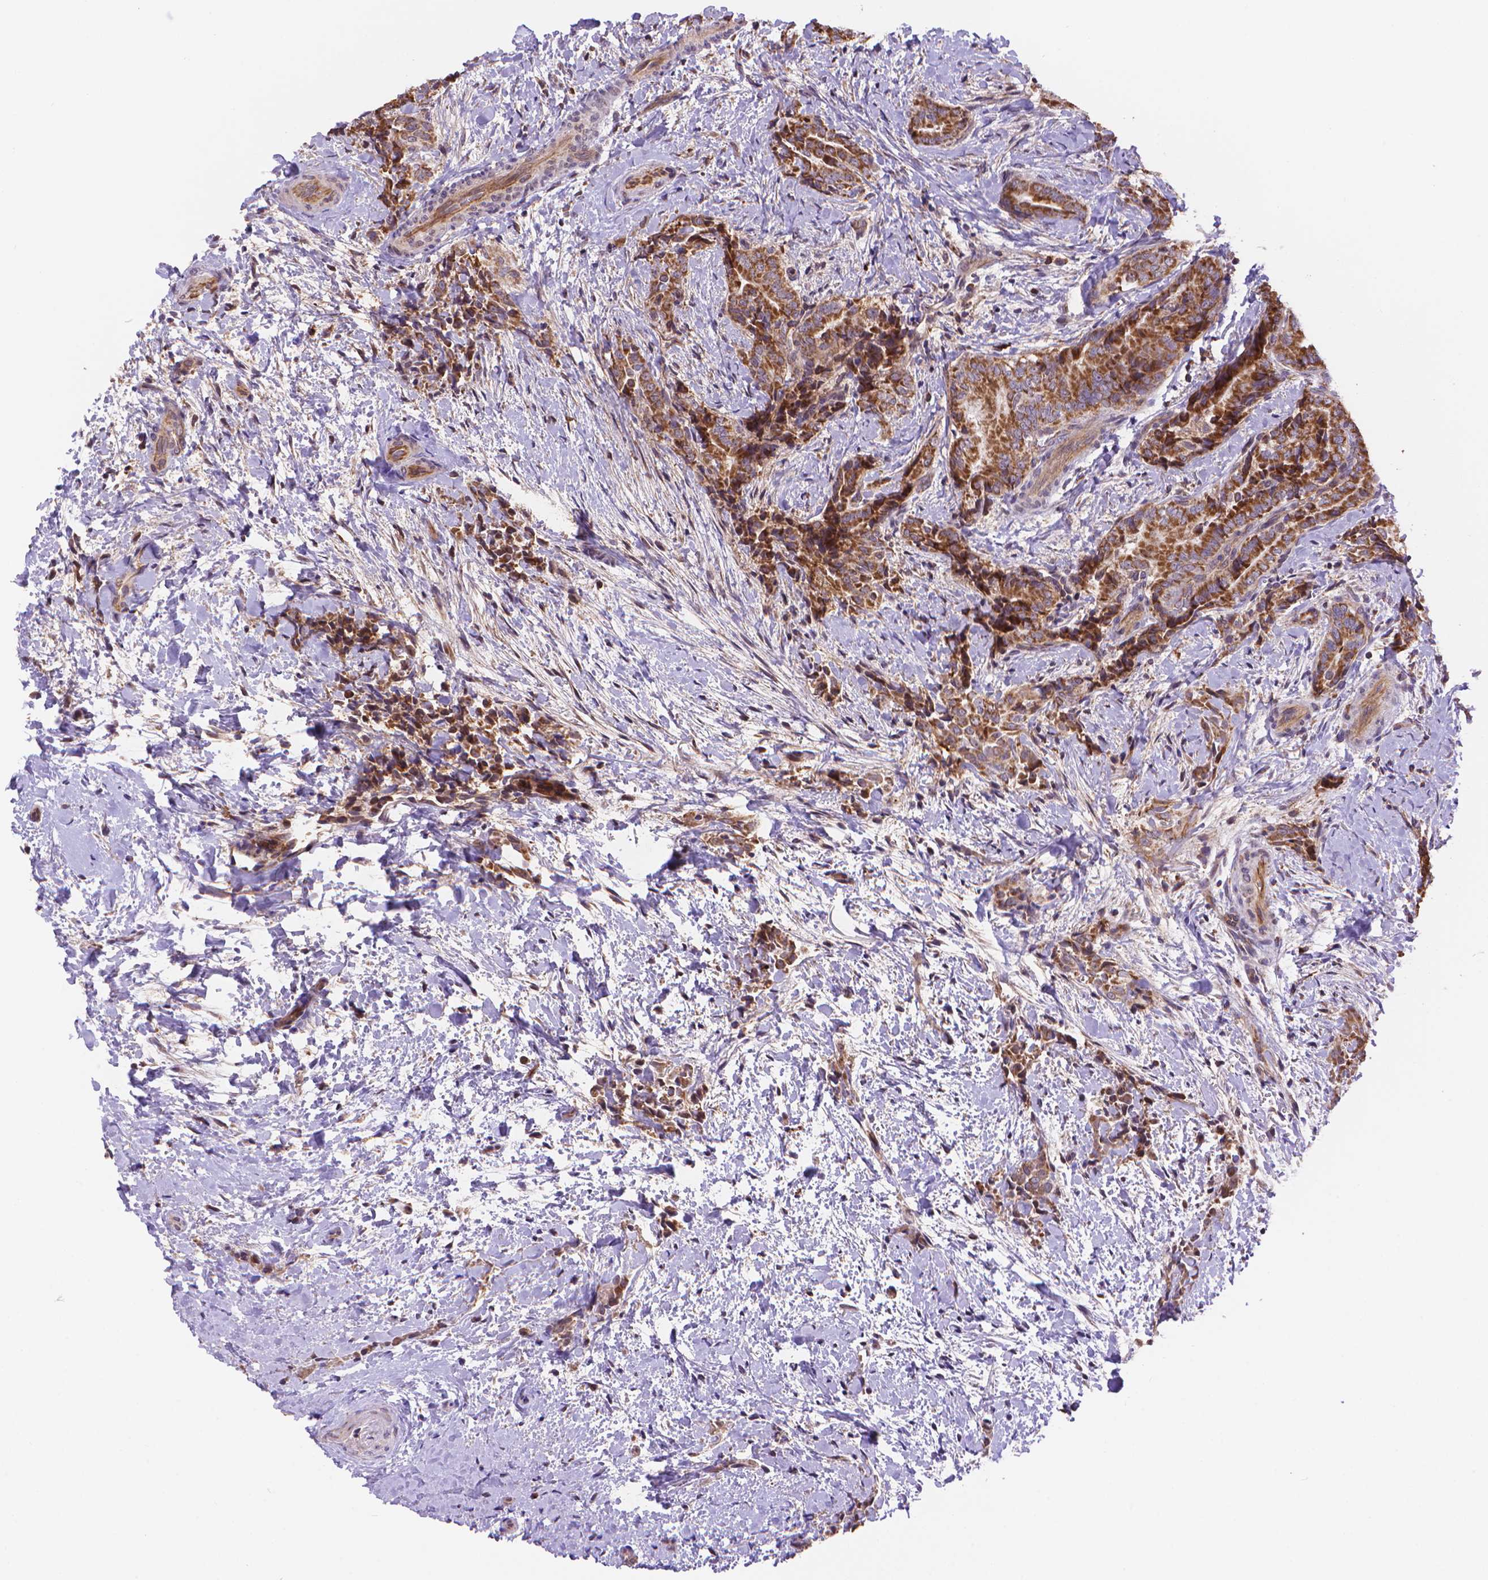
{"staining": {"intensity": "strong", "quantity": ">75%", "location": "cytoplasmic/membranous"}, "tissue": "thyroid cancer", "cell_type": "Tumor cells", "image_type": "cancer", "snomed": [{"axis": "morphology", "description": "Papillary adenocarcinoma, NOS"}, {"axis": "topography", "description": "Thyroid gland"}], "caption": "High-magnification brightfield microscopy of thyroid cancer stained with DAB (brown) and counterstained with hematoxylin (blue). tumor cells exhibit strong cytoplasmic/membranous positivity is present in about>75% of cells.", "gene": "CYYR1", "patient": {"sex": "male", "age": 61}}